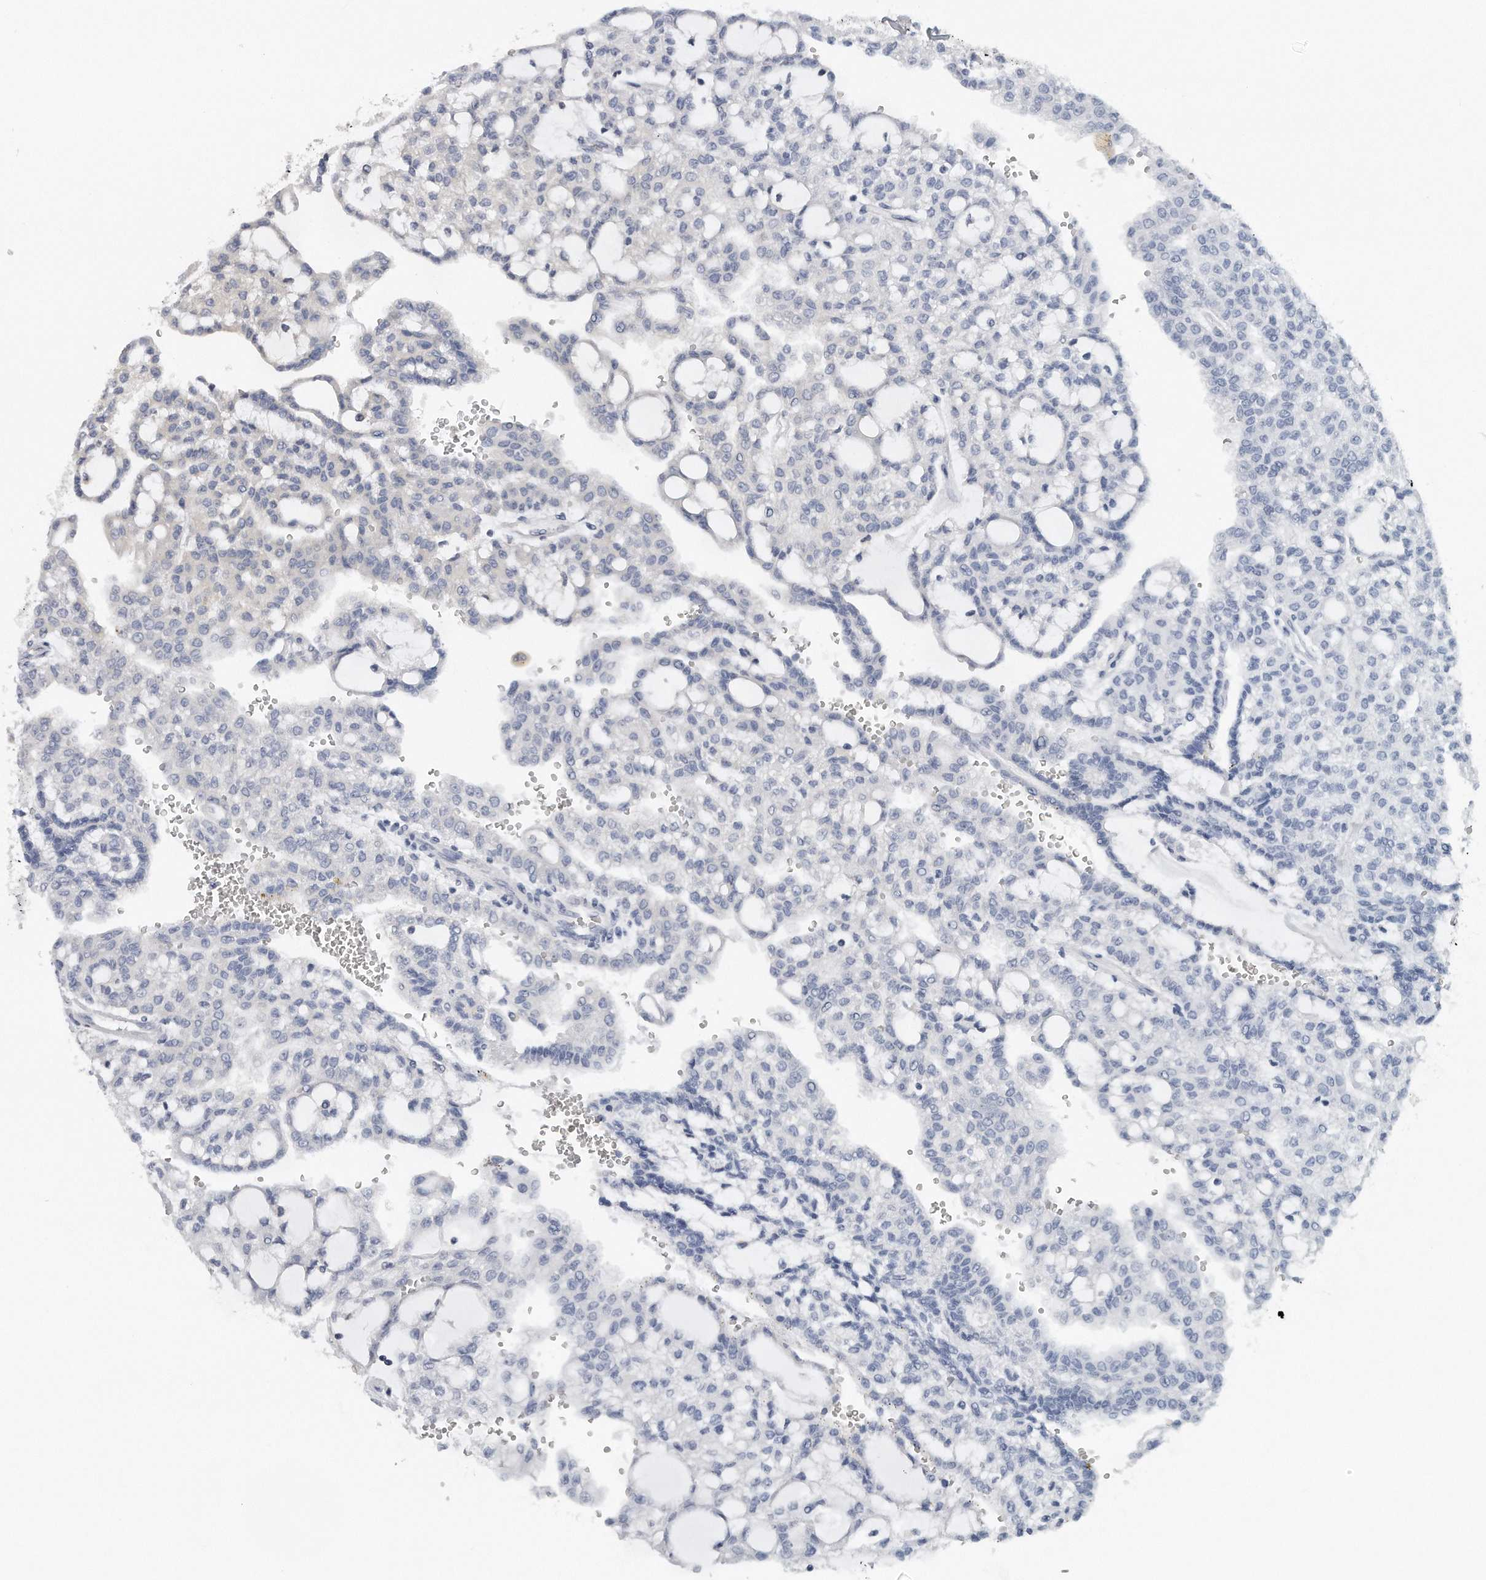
{"staining": {"intensity": "negative", "quantity": "none", "location": "none"}, "tissue": "renal cancer", "cell_type": "Tumor cells", "image_type": "cancer", "snomed": [{"axis": "morphology", "description": "Adenocarcinoma, NOS"}, {"axis": "topography", "description": "Kidney"}], "caption": "DAB (3,3'-diaminobenzidine) immunohistochemical staining of human renal cancer (adenocarcinoma) displays no significant expression in tumor cells. The staining was performed using DAB (3,3'-diaminobenzidine) to visualize the protein expression in brown, while the nuclei were stained in blue with hematoxylin (Magnification: 20x).", "gene": "EIF3I", "patient": {"sex": "male", "age": 63}}